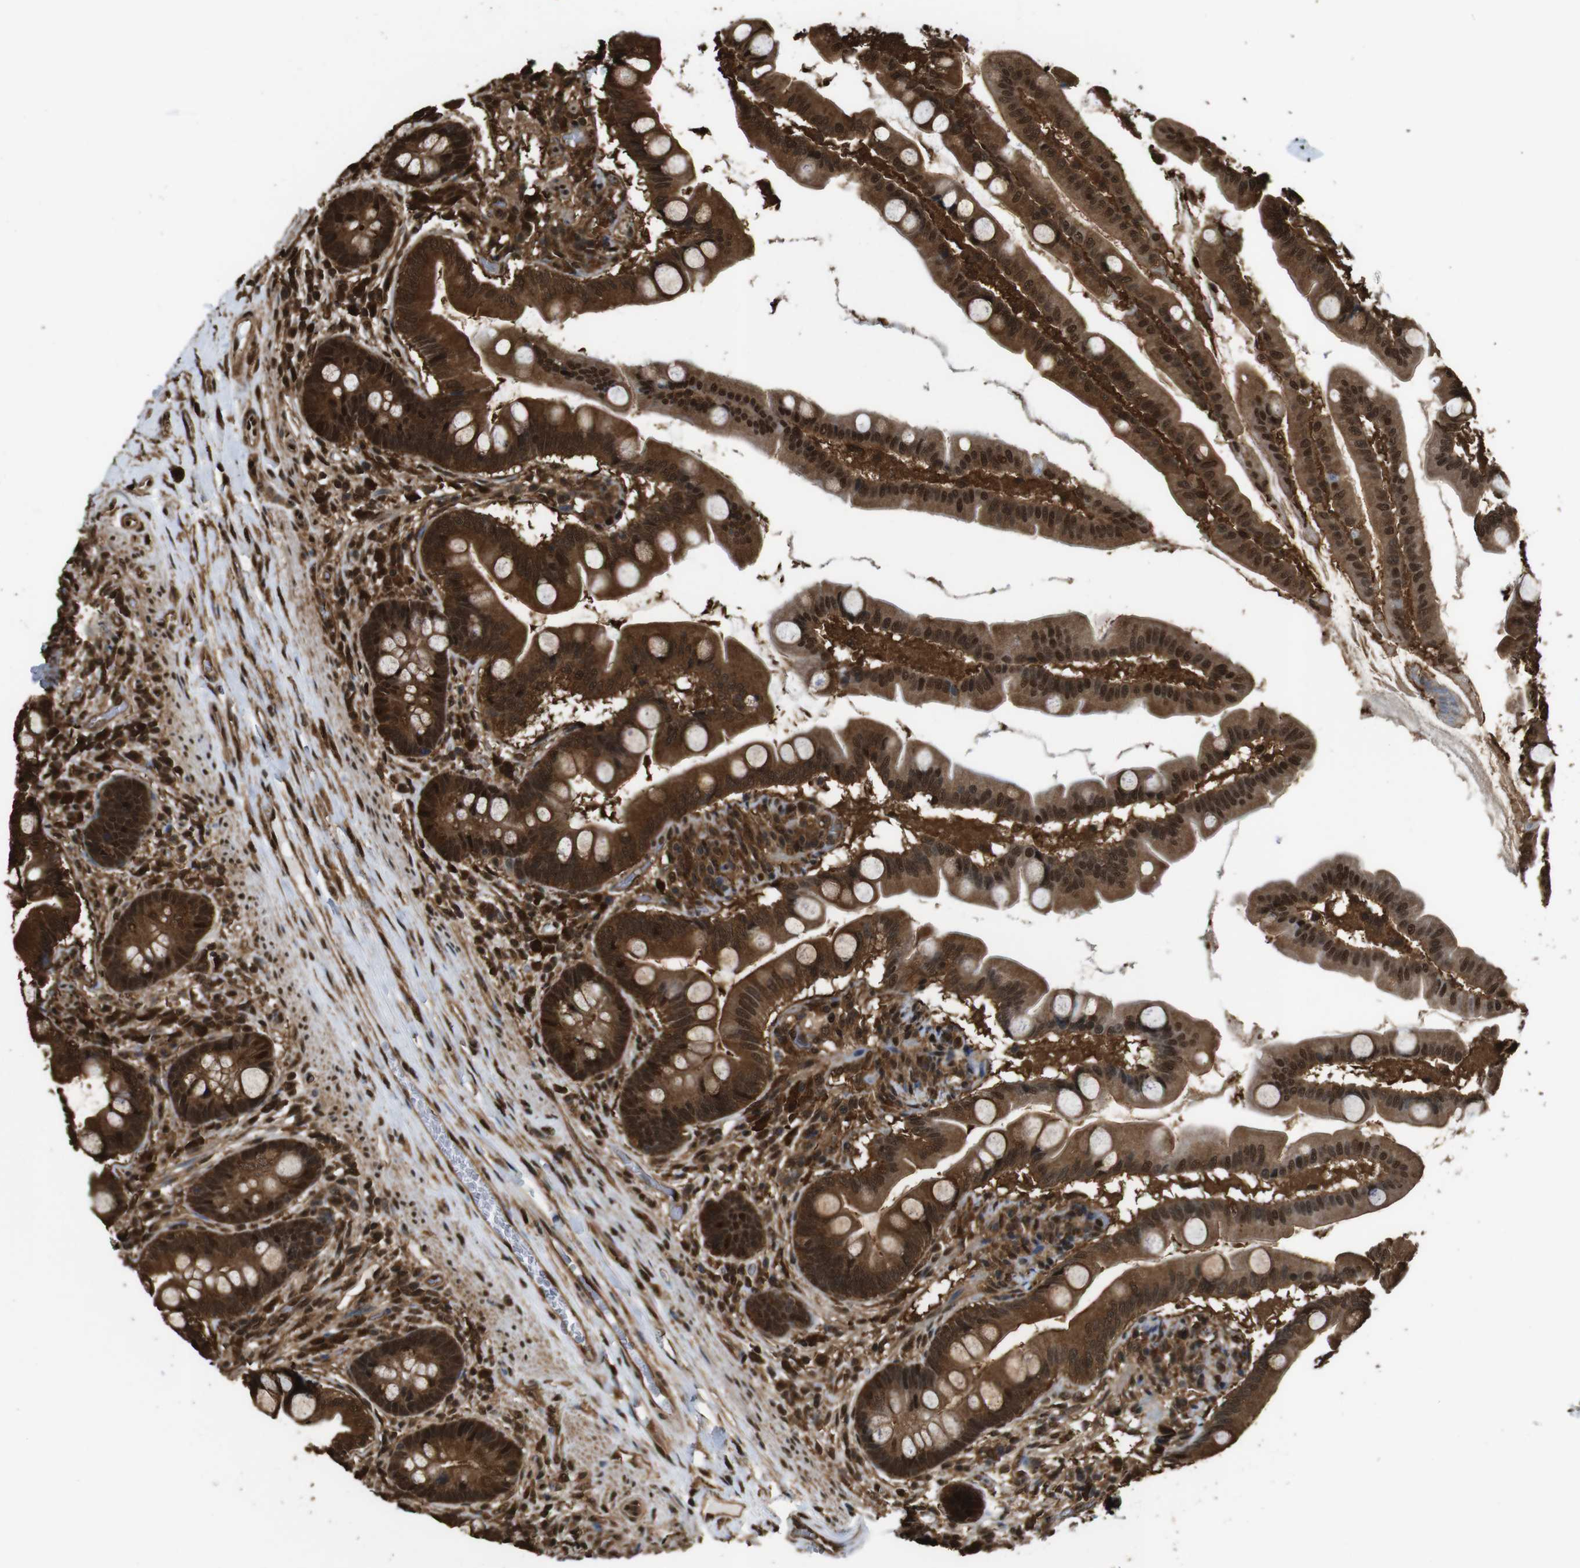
{"staining": {"intensity": "strong", "quantity": ">75%", "location": "cytoplasmic/membranous,nuclear"}, "tissue": "small intestine", "cell_type": "Glandular cells", "image_type": "normal", "snomed": [{"axis": "morphology", "description": "Normal tissue, NOS"}, {"axis": "topography", "description": "Small intestine"}], "caption": "Strong cytoplasmic/membranous,nuclear protein positivity is seen in about >75% of glandular cells in small intestine. (Brightfield microscopy of DAB IHC at high magnification).", "gene": "VCP", "patient": {"sex": "female", "age": 56}}